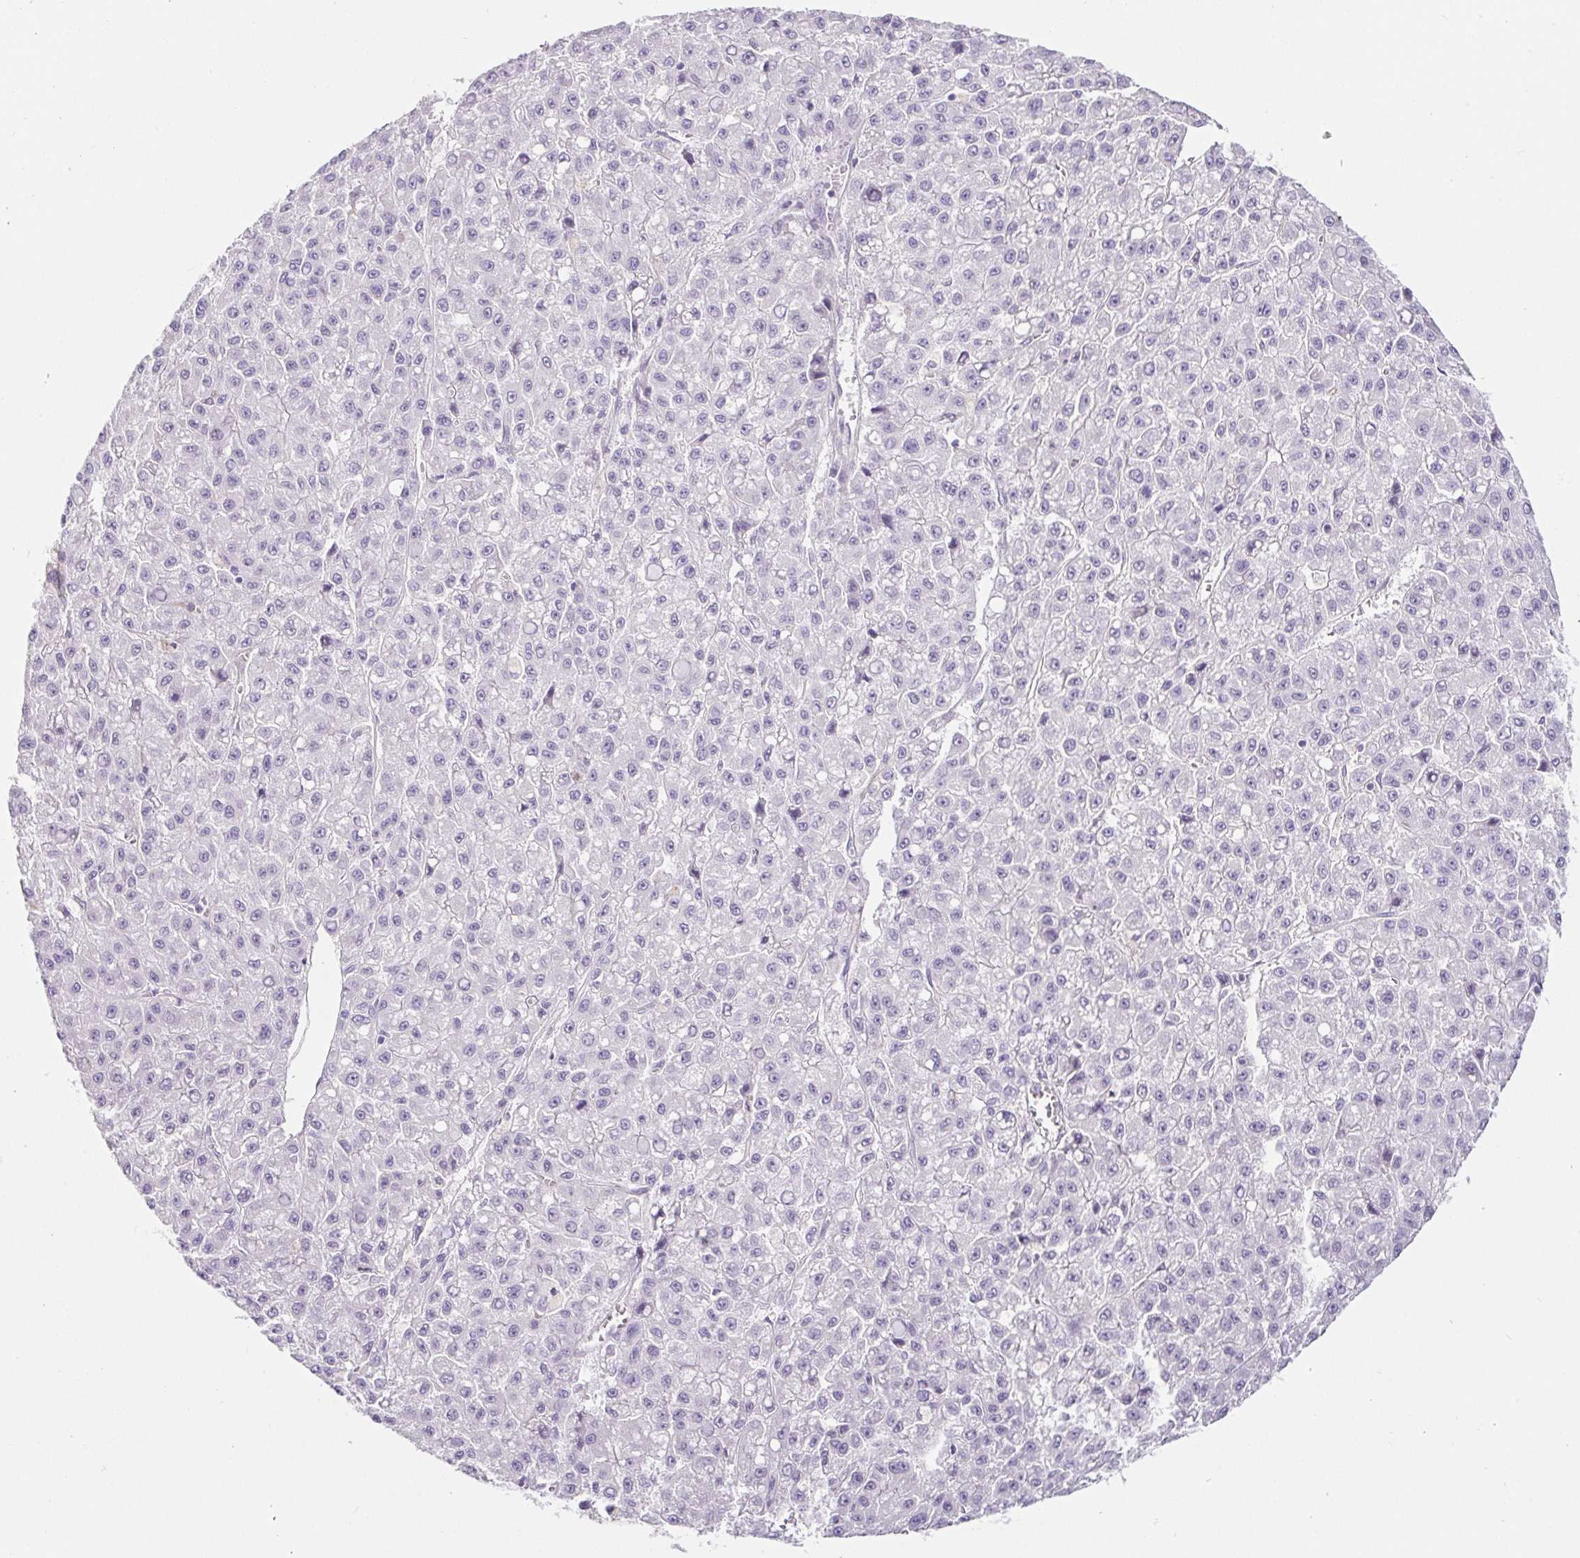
{"staining": {"intensity": "negative", "quantity": "none", "location": "none"}, "tissue": "liver cancer", "cell_type": "Tumor cells", "image_type": "cancer", "snomed": [{"axis": "morphology", "description": "Carcinoma, Hepatocellular, NOS"}, {"axis": "topography", "description": "Liver"}], "caption": "The IHC photomicrograph has no significant staining in tumor cells of hepatocellular carcinoma (liver) tissue. The staining was performed using DAB to visualize the protein expression in brown, while the nuclei were stained in blue with hematoxylin (Magnification: 20x).", "gene": "BCAS1", "patient": {"sex": "male", "age": 70}}